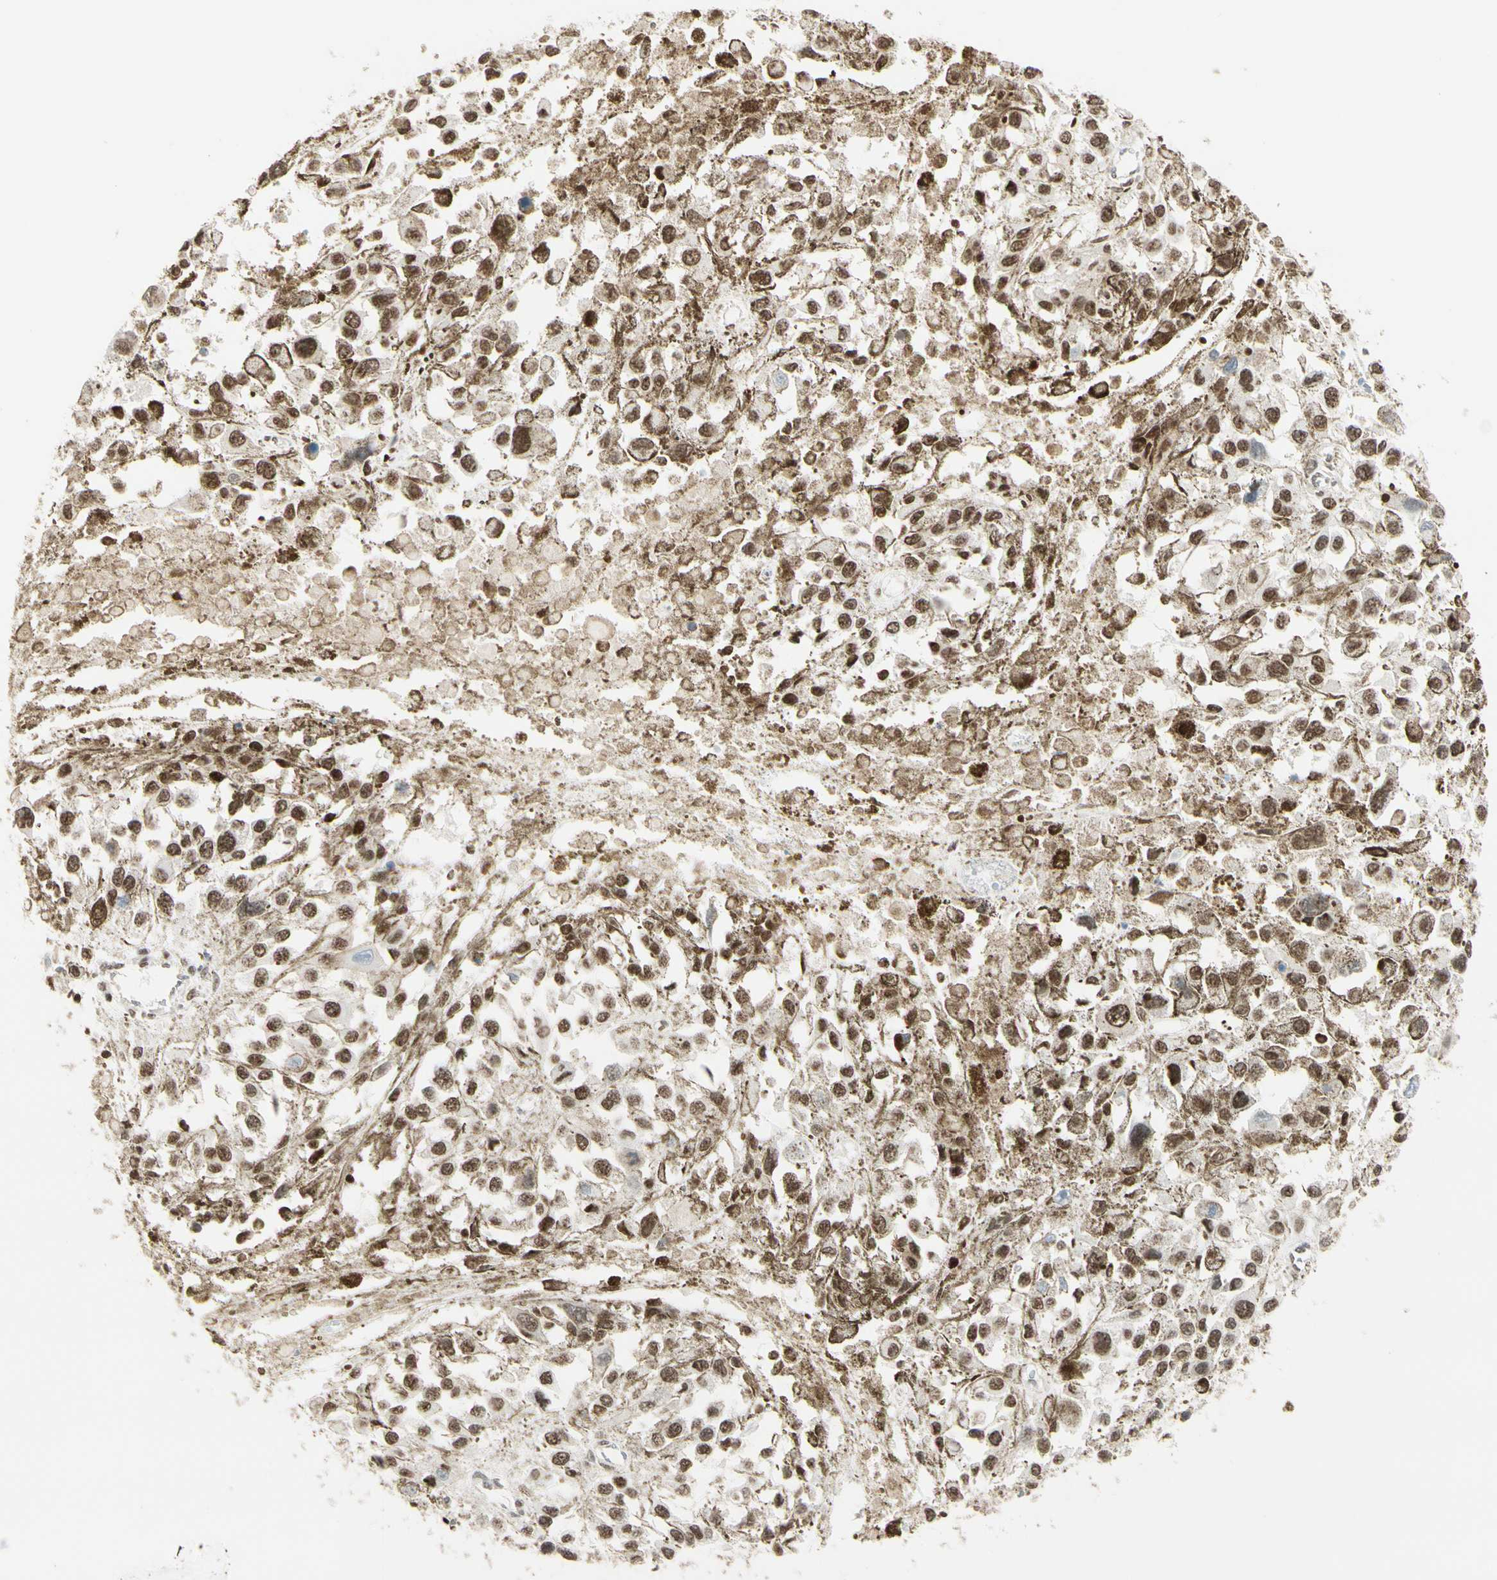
{"staining": {"intensity": "moderate", "quantity": ">75%", "location": "nuclear"}, "tissue": "melanoma", "cell_type": "Tumor cells", "image_type": "cancer", "snomed": [{"axis": "morphology", "description": "Malignant melanoma, Metastatic site"}, {"axis": "topography", "description": "Lymph node"}], "caption": "Immunohistochemistry of human malignant melanoma (metastatic site) shows medium levels of moderate nuclear expression in approximately >75% of tumor cells.", "gene": "SUFU", "patient": {"sex": "male", "age": 59}}